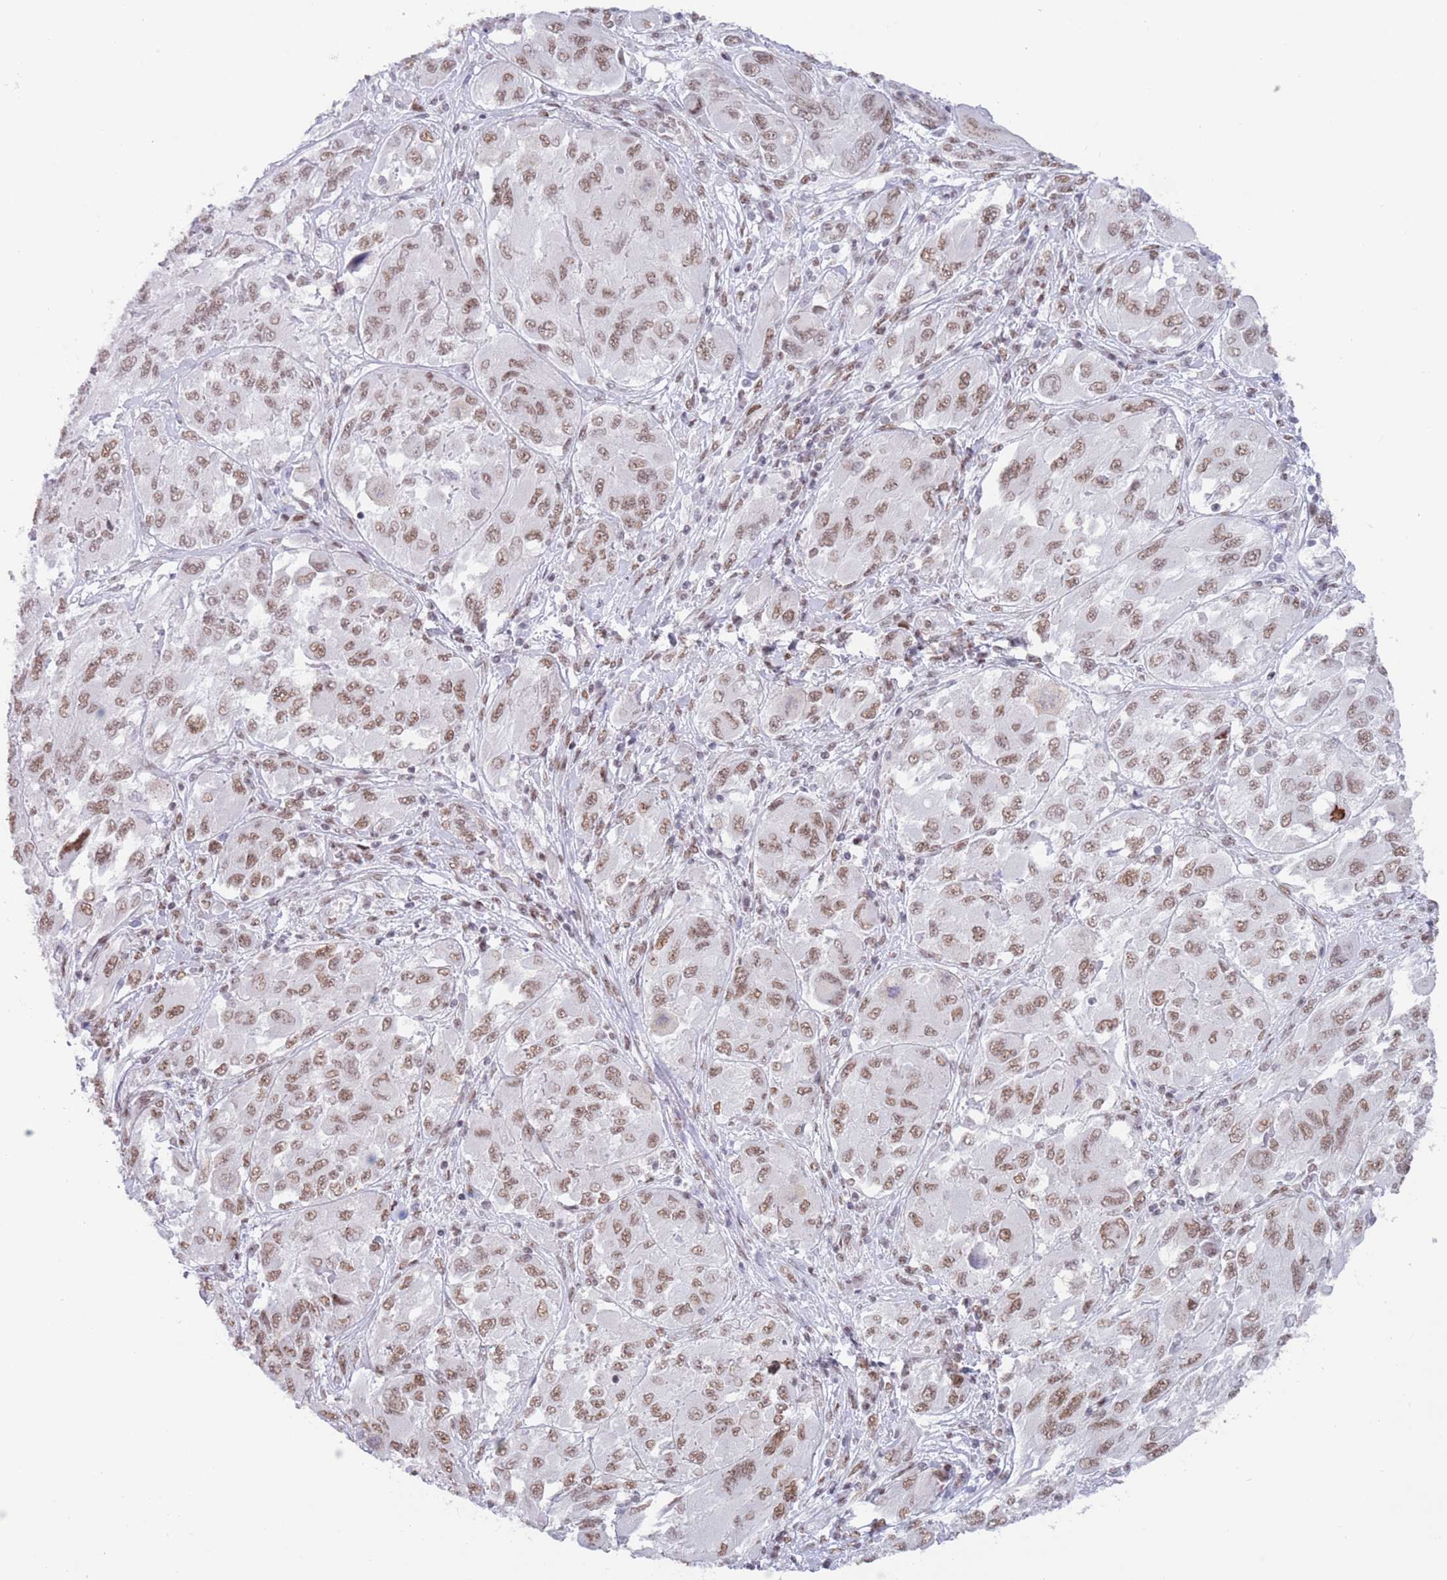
{"staining": {"intensity": "moderate", "quantity": ">75%", "location": "nuclear"}, "tissue": "melanoma", "cell_type": "Tumor cells", "image_type": "cancer", "snomed": [{"axis": "morphology", "description": "Malignant melanoma, NOS"}, {"axis": "topography", "description": "Skin"}], "caption": "An immunohistochemistry (IHC) photomicrograph of tumor tissue is shown. Protein staining in brown highlights moderate nuclear positivity in malignant melanoma within tumor cells.", "gene": "ZNF382", "patient": {"sex": "female", "age": 91}}